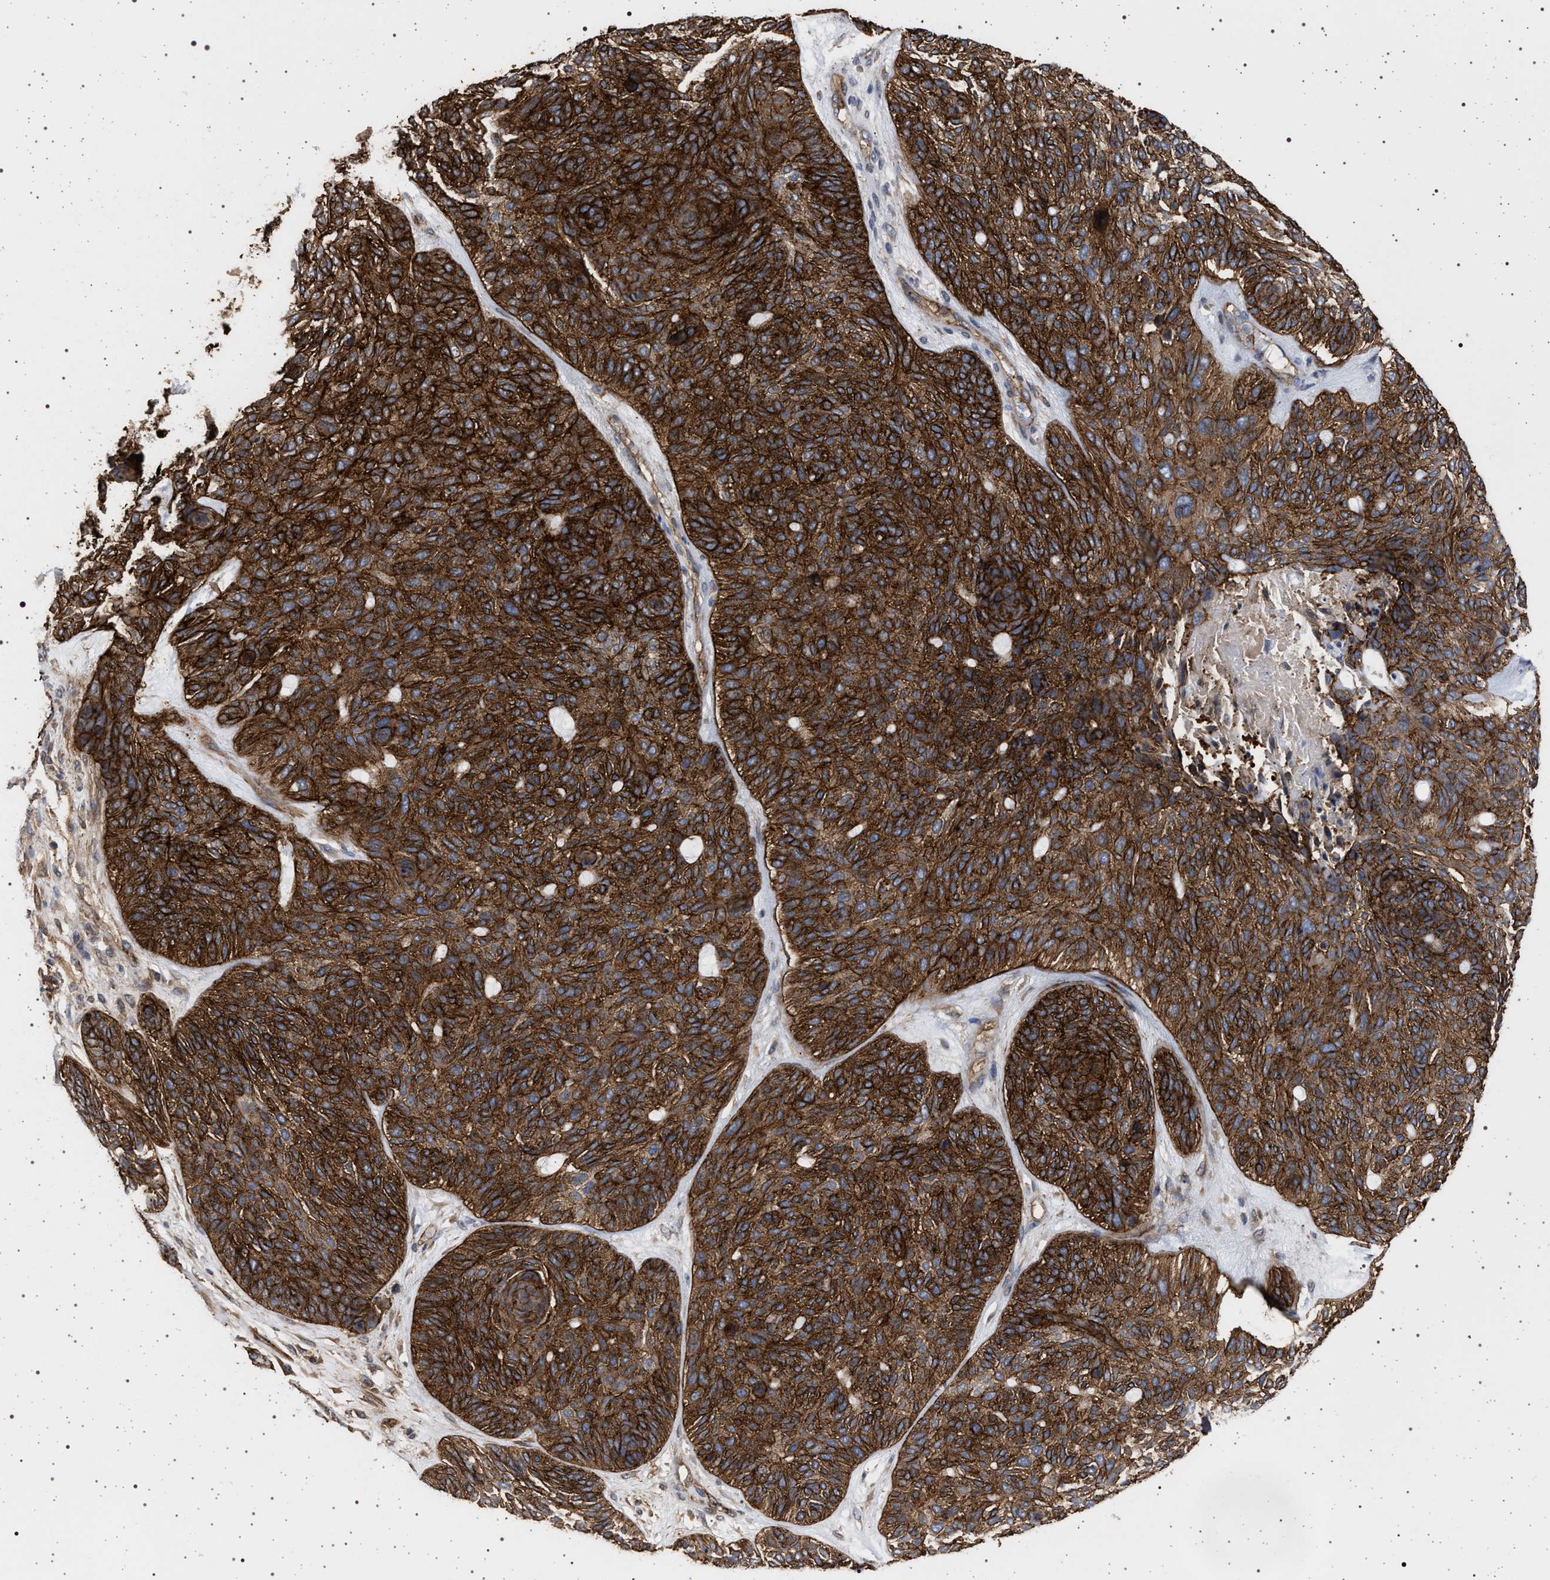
{"staining": {"intensity": "strong", "quantity": ">75%", "location": "cytoplasmic/membranous"}, "tissue": "skin cancer", "cell_type": "Tumor cells", "image_type": "cancer", "snomed": [{"axis": "morphology", "description": "Basal cell carcinoma"}, {"axis": "topography", "description": "Skin"}], "caption": "Protein expression by immunohistochemistry (IHC) reveals strong cytoplasmic/membranous staining in about >75% of tumor cells in skin cancer.", "gene": "IFT20", "patient": {"sex": "male", "age": 55}}